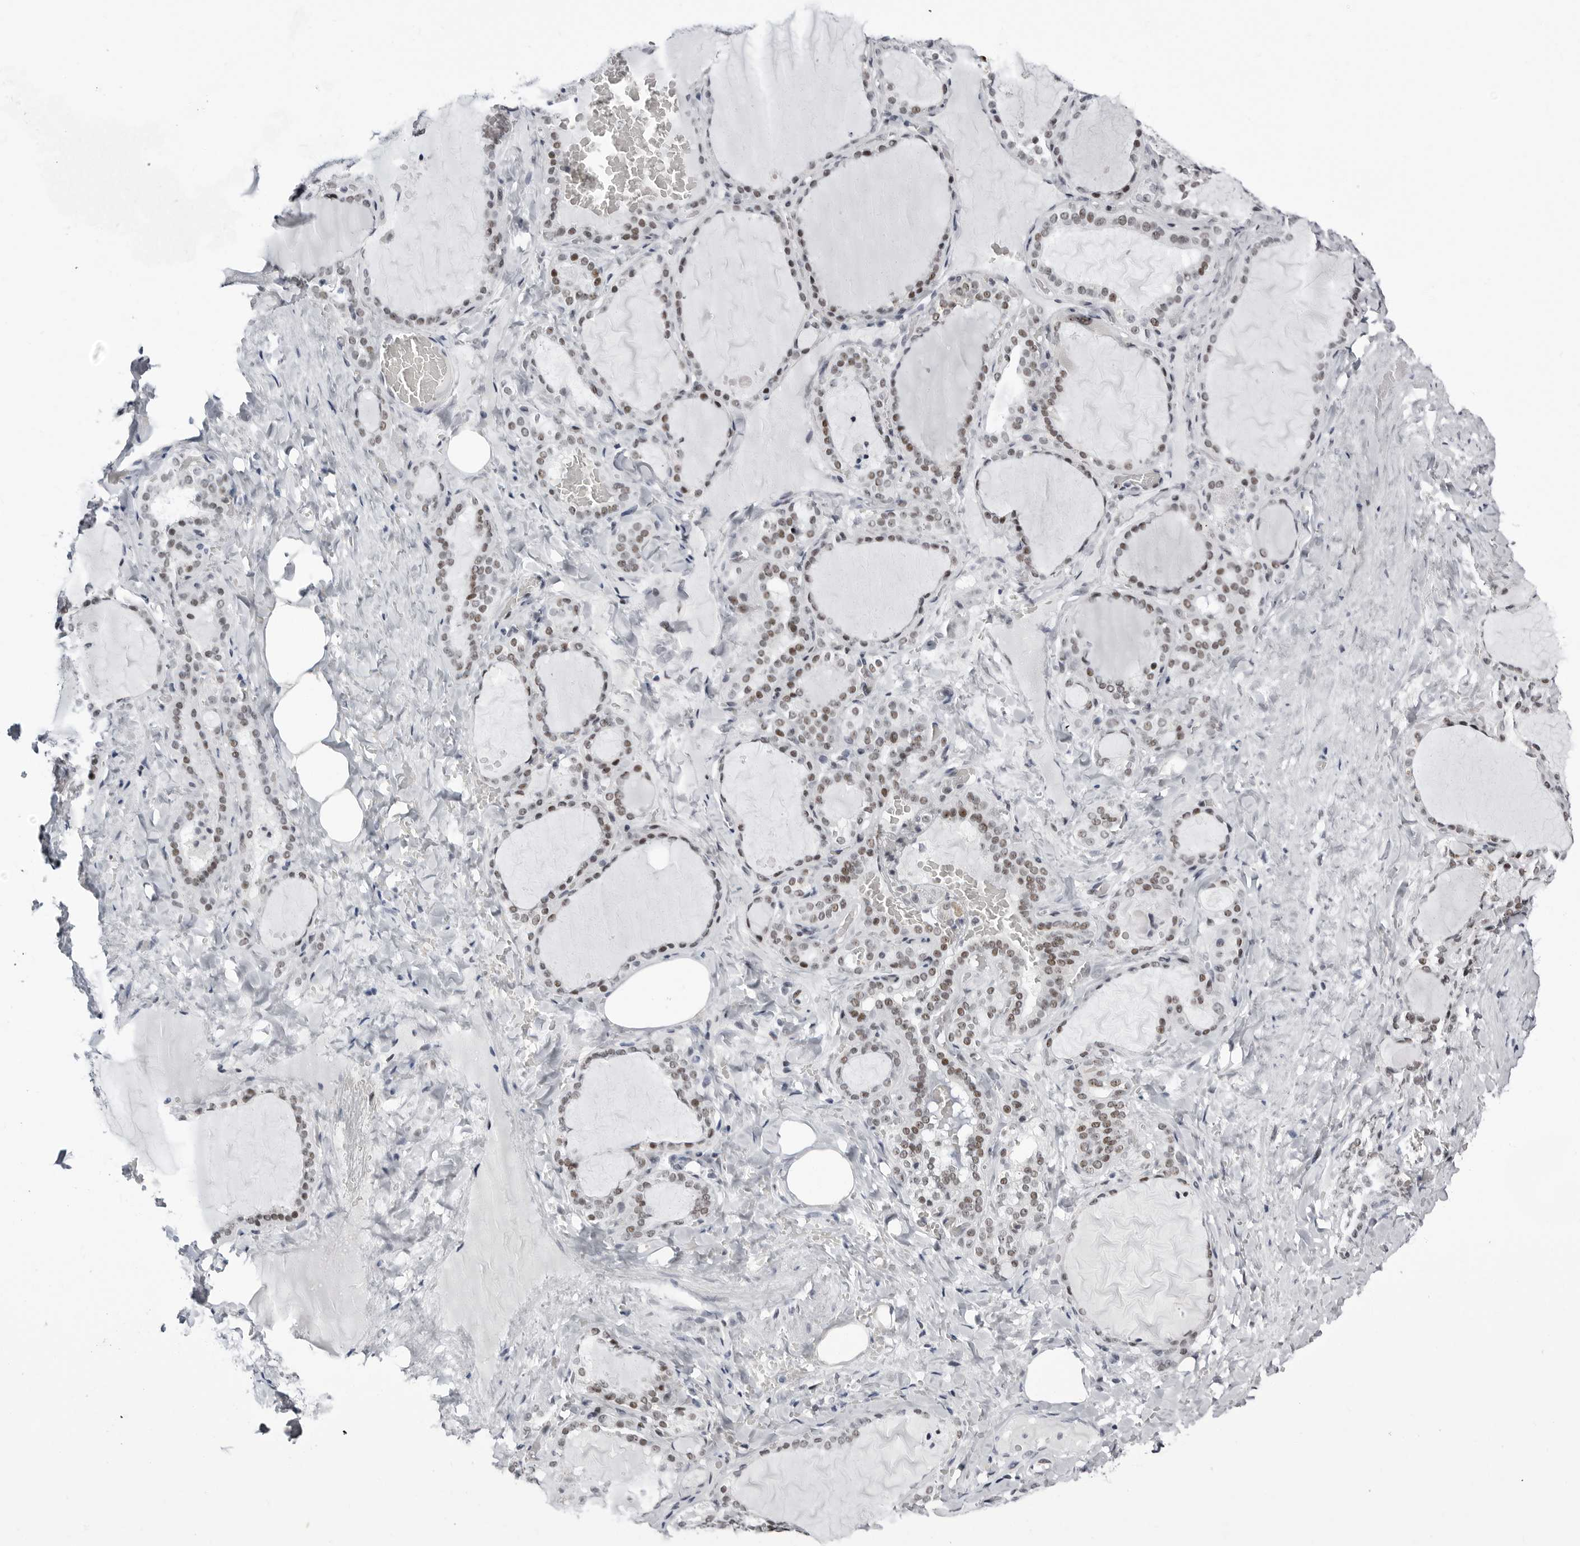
{"staining": {"intensity": "moderate", "quantity": "25%-75%", "location": "nuclear"}, "tissue": "thyroid gland", "cell_type": "Glandular cells", "image_type": "normal", "snomed": [{"axis": "morphology", "description": "Normal tissue, NOS"}, {"axis": "topography", "description": "Thyroid gland"}], "caption": "IHC image of benign human thyroid gland stained for a protein (brown), which reveals medium levels of moderate nuclear positivity in approximately 25%-75% of glandular cells.", "gene": "VEZF1", "patient": {"sex": "female", "age": 22}}